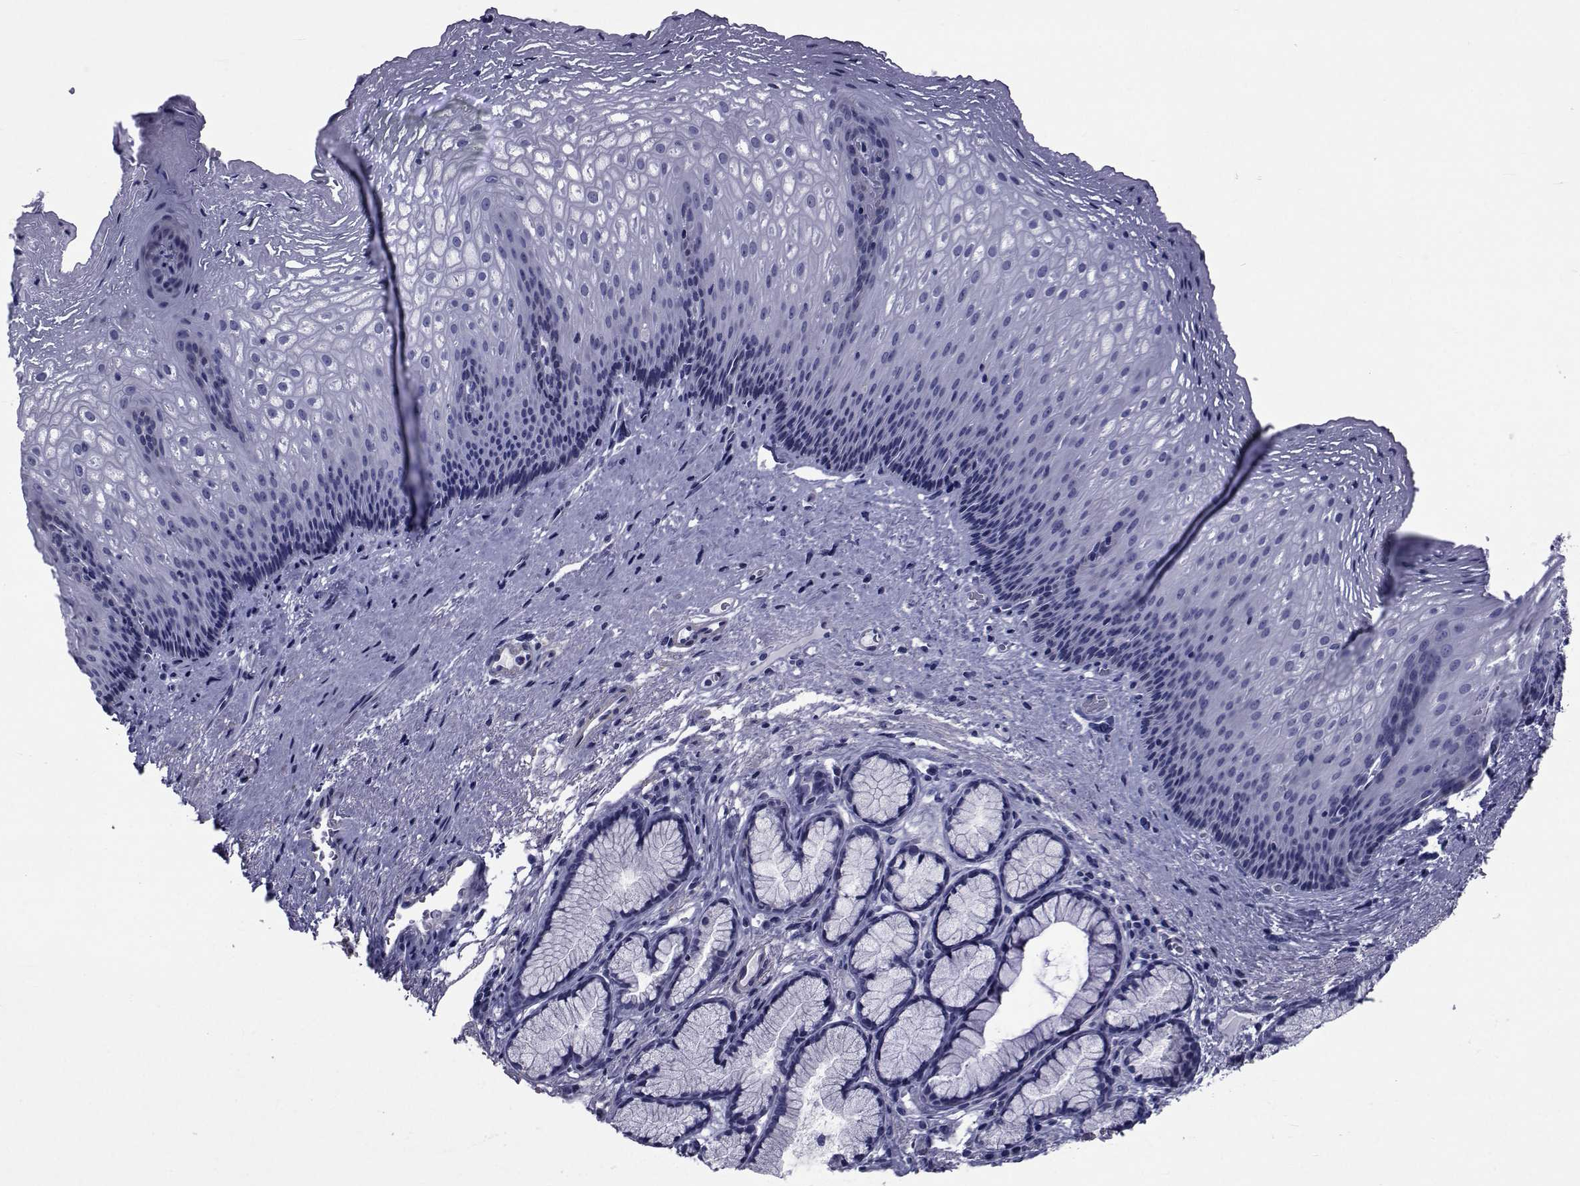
{"staining": {"intensity": "negative", "quantity": "none", "location": "none"}, "tissue": "esophagus", "cell_type": "Squamous epithelial cells", "image_type": "normal", "snomed": [{"axis": "morphology", "description": "Normal tissue, NOS"}, {"axis": "topography", "description": "Esophagus"}], "caption": "Human esophagus stained for a protein using IHC shows no staining in squamous epithelial cells.", "gene": "GKAP1", "patient": {"sex": "male", "age": 76}}